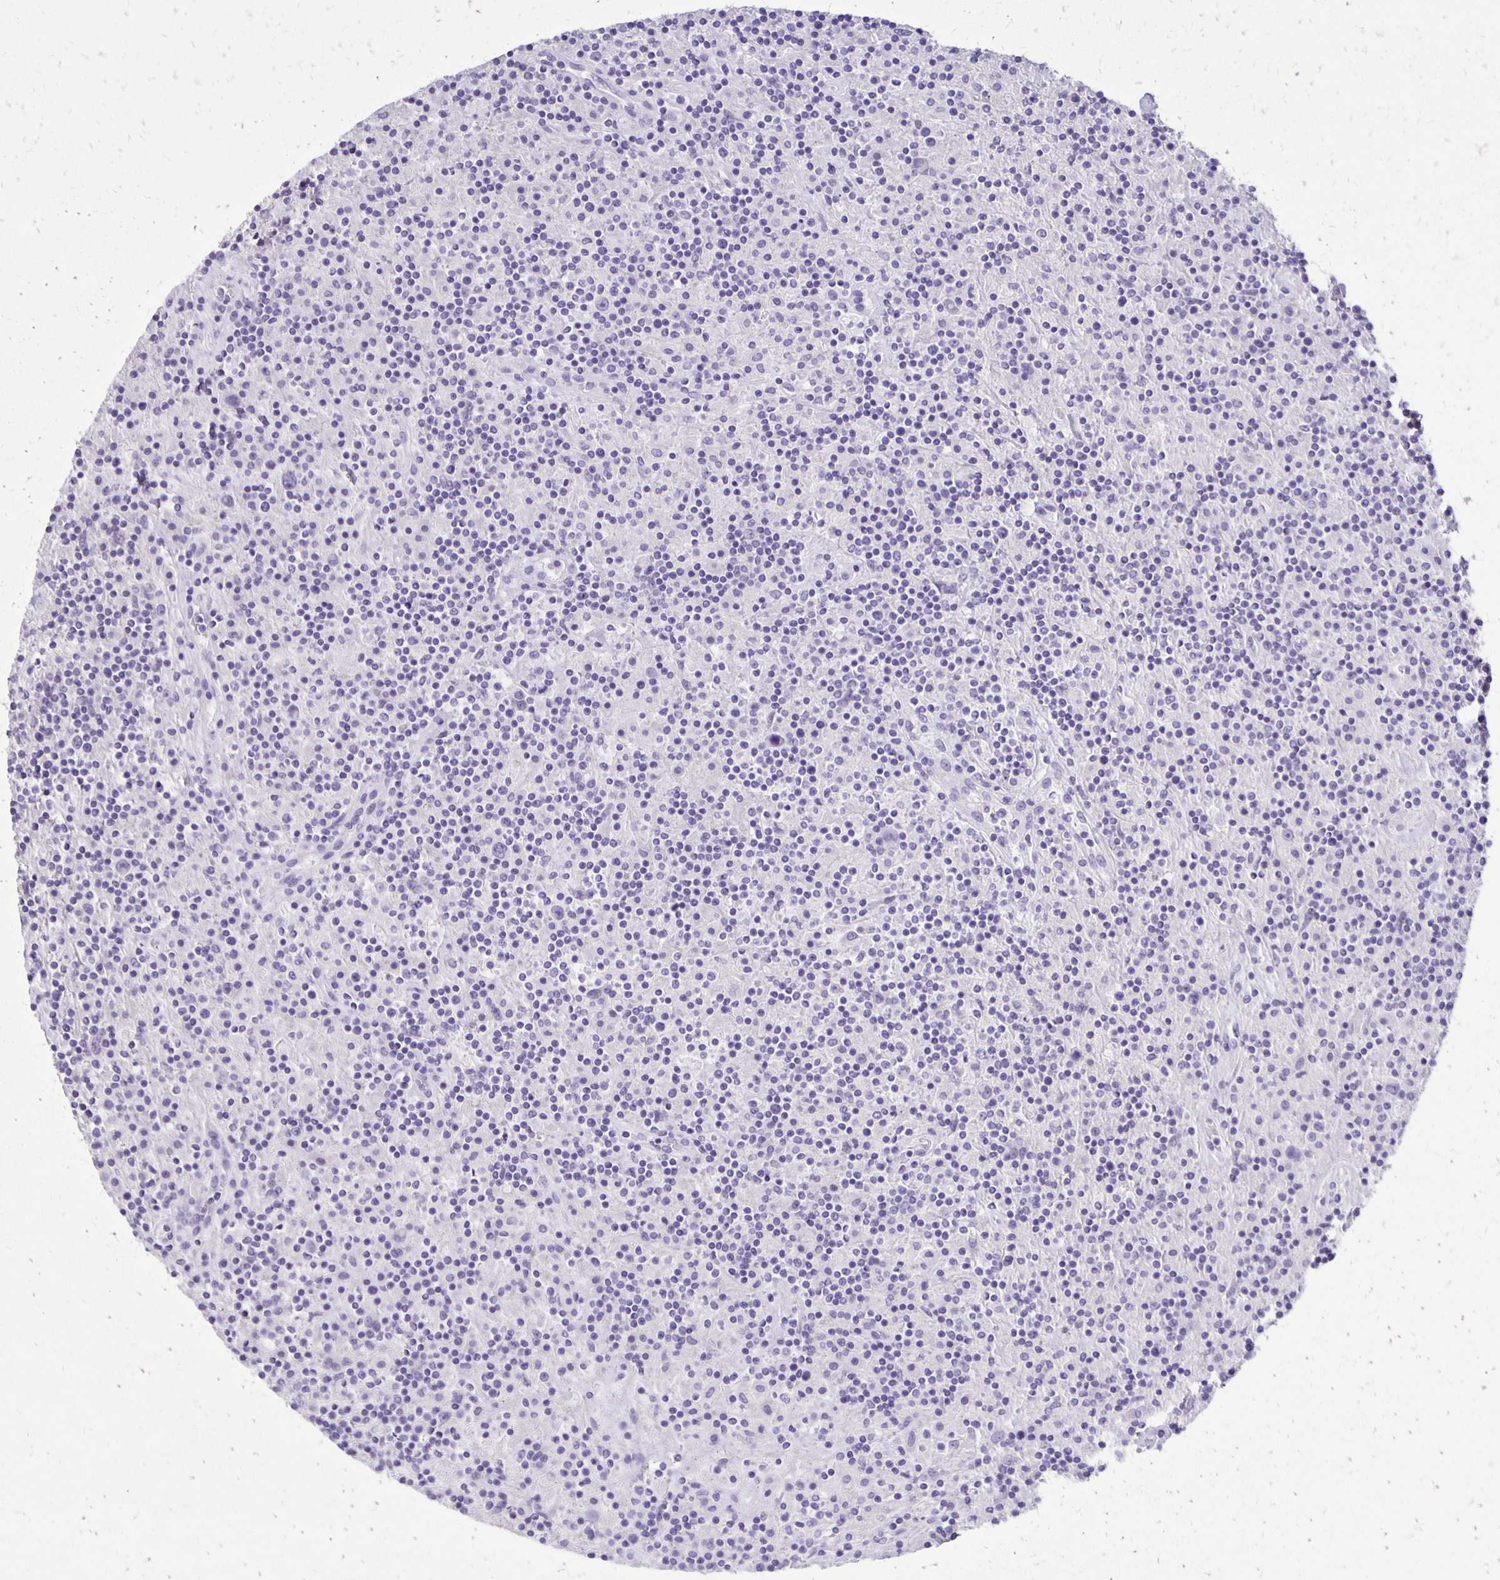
{"staining": {"intensity": "negative", "quantity": "none", "location": "none"}, "tissue": "lymphoma", "cell_type": "Tumor cells", "image_type": "cancer", "snomed": [{"axis": "morphology", "description": "Hodgkin's disease, NOS"}, {"axis": "topography", "description": "Lymph node"}], "caption": "High power microscopy histopathology image of an immunohistochemistry histopathology image of lymphoma, revealing no significant staining in tumor cells.", "gene": "ANKRD45", "patient": {"sex": "male", "age": 70}}